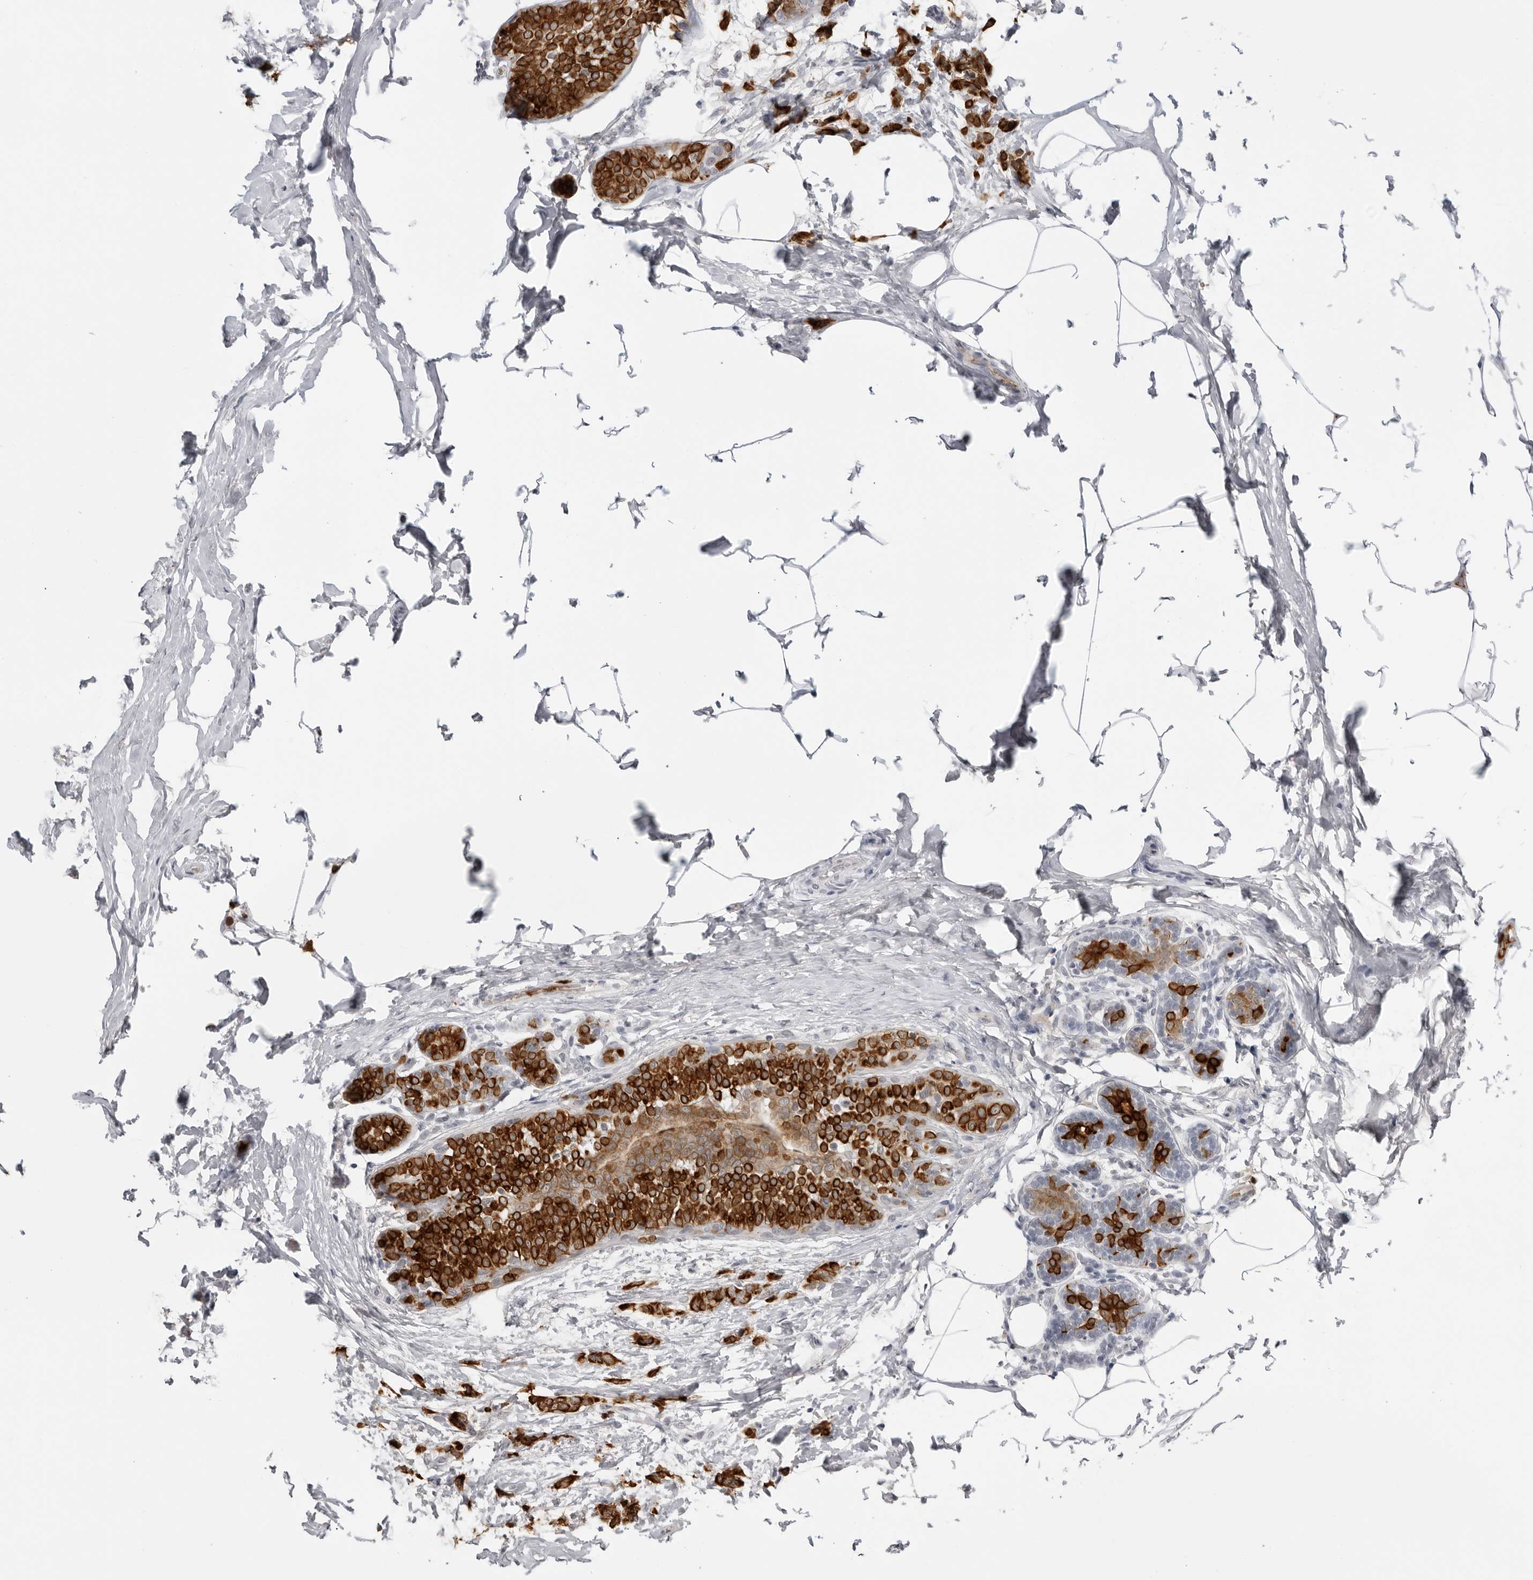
{"staining": {"intensity": "strong", "quantity": ">75%", "location": "cytoplasmic/membranous"}, "tissue": "breast cancer", "cell_type": "Tumor cells", "image_type": "cancer", "snomed": [{"axis": "morphology", "description": "Lobular carcinoma, in situ"}, {"axis": "morphology", "description": "Lobular carcinoma"}, {"axis": "topography", "description": "Breast"}], "caption": "IHC (DAB) staining of human lobular carcinoma (breast) displays strong cytoplasmic/membranous protein positivity in about >75% of tumor cells.", "gene": "SERPINF2", "patient": {"sex": "female", "age": 41}}